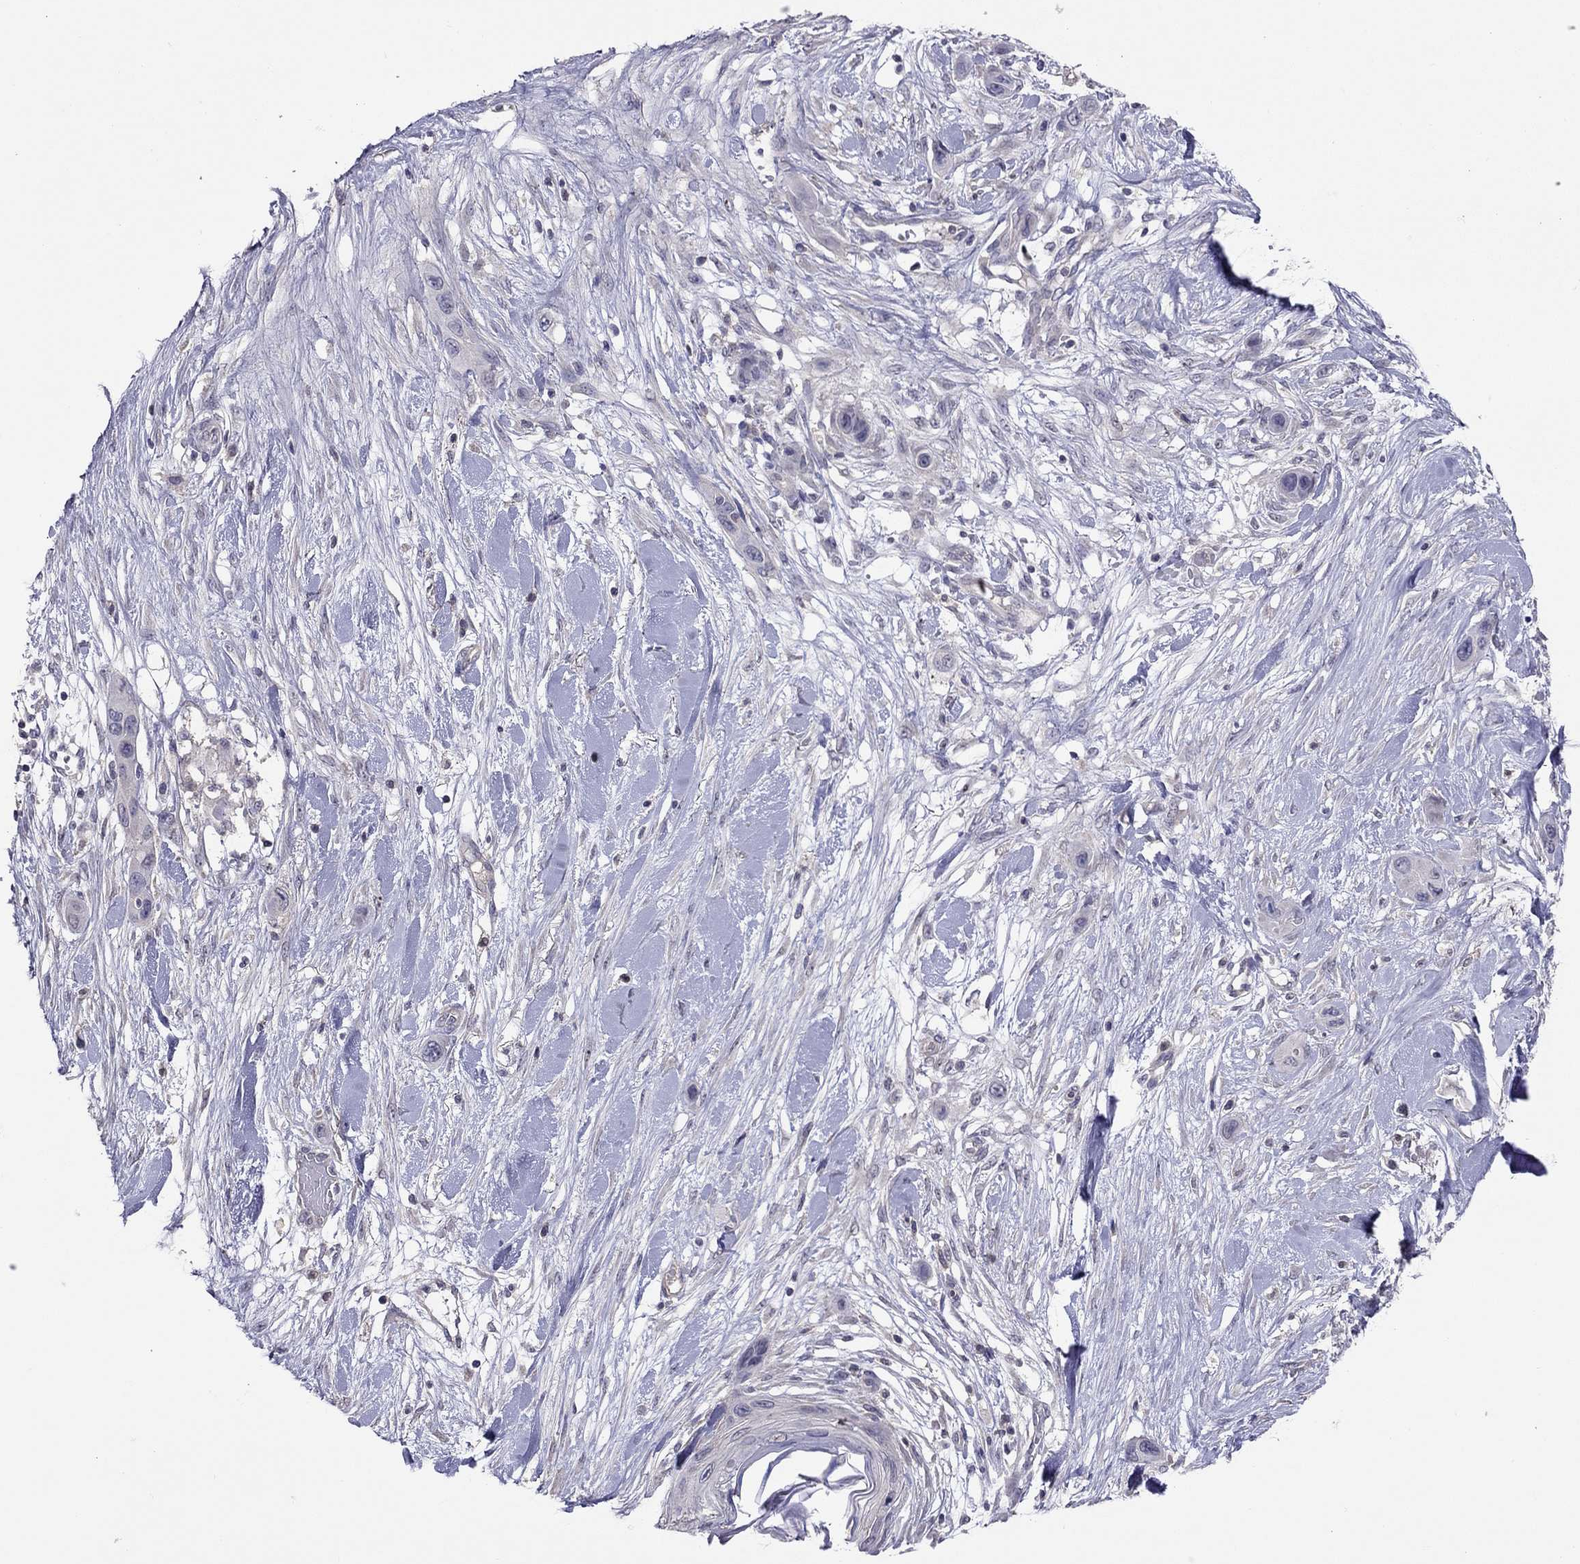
{"staining": {"intensity": "negative", "quantity": "none", "location": "none"}, "tissue": "skin cancer", "cell_type": "Tumor cells", "image_type": "cancer", "snomed": [{"axis": "morphology", "description": "Squamous cell carcinoma, NOS"}, {"axis": "topography", "description": "Skin"}], "caption": "Immunohistochemical staining of skin cancer shows no significant expression in tumor cells.", "gene": "RTP5", "patient": {"sex": "male", "age": 79}}